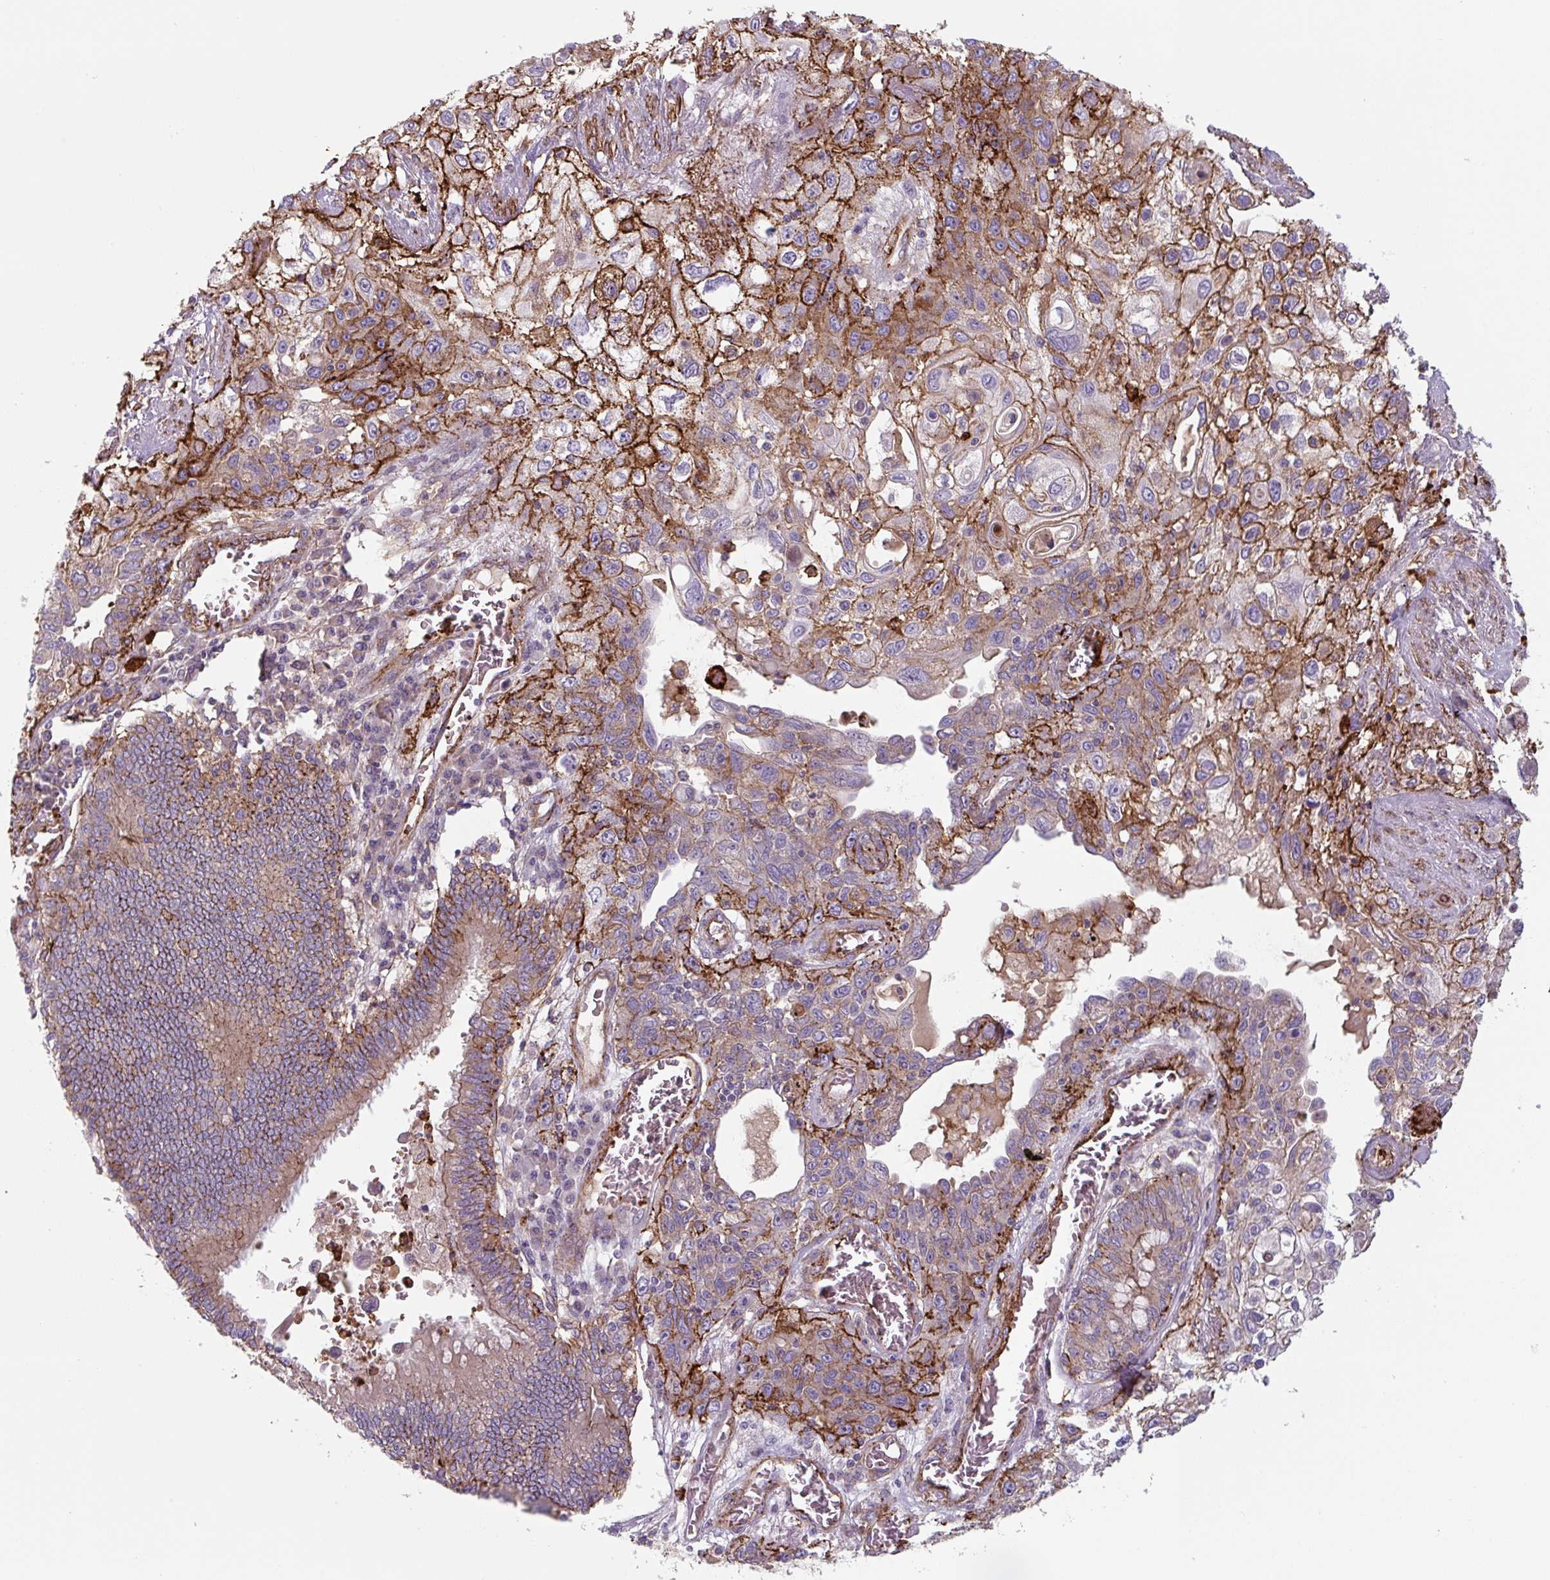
{"staining": {"intensity": "strong", "quantity": ">75%", "location": "cytoplasmic/membranous"}, "tissue": "lung cancer", "cell_type": "Tumor cells", "image_type": "cancer", "snomed": [{"axis": "morphology", "description": "Squamous cell carcinoma, NOS"}, {"axis": "topography", "description": "Lung"}], "caption": "Immunohistochemical staining of human lung squamous cell carcinoma reveals high levels of strong cytoplasmic/membranous expression in approximately >75% of tumor cells.", "gene": "DHFR2", "patient": {"sex": "female", "age": 69}}